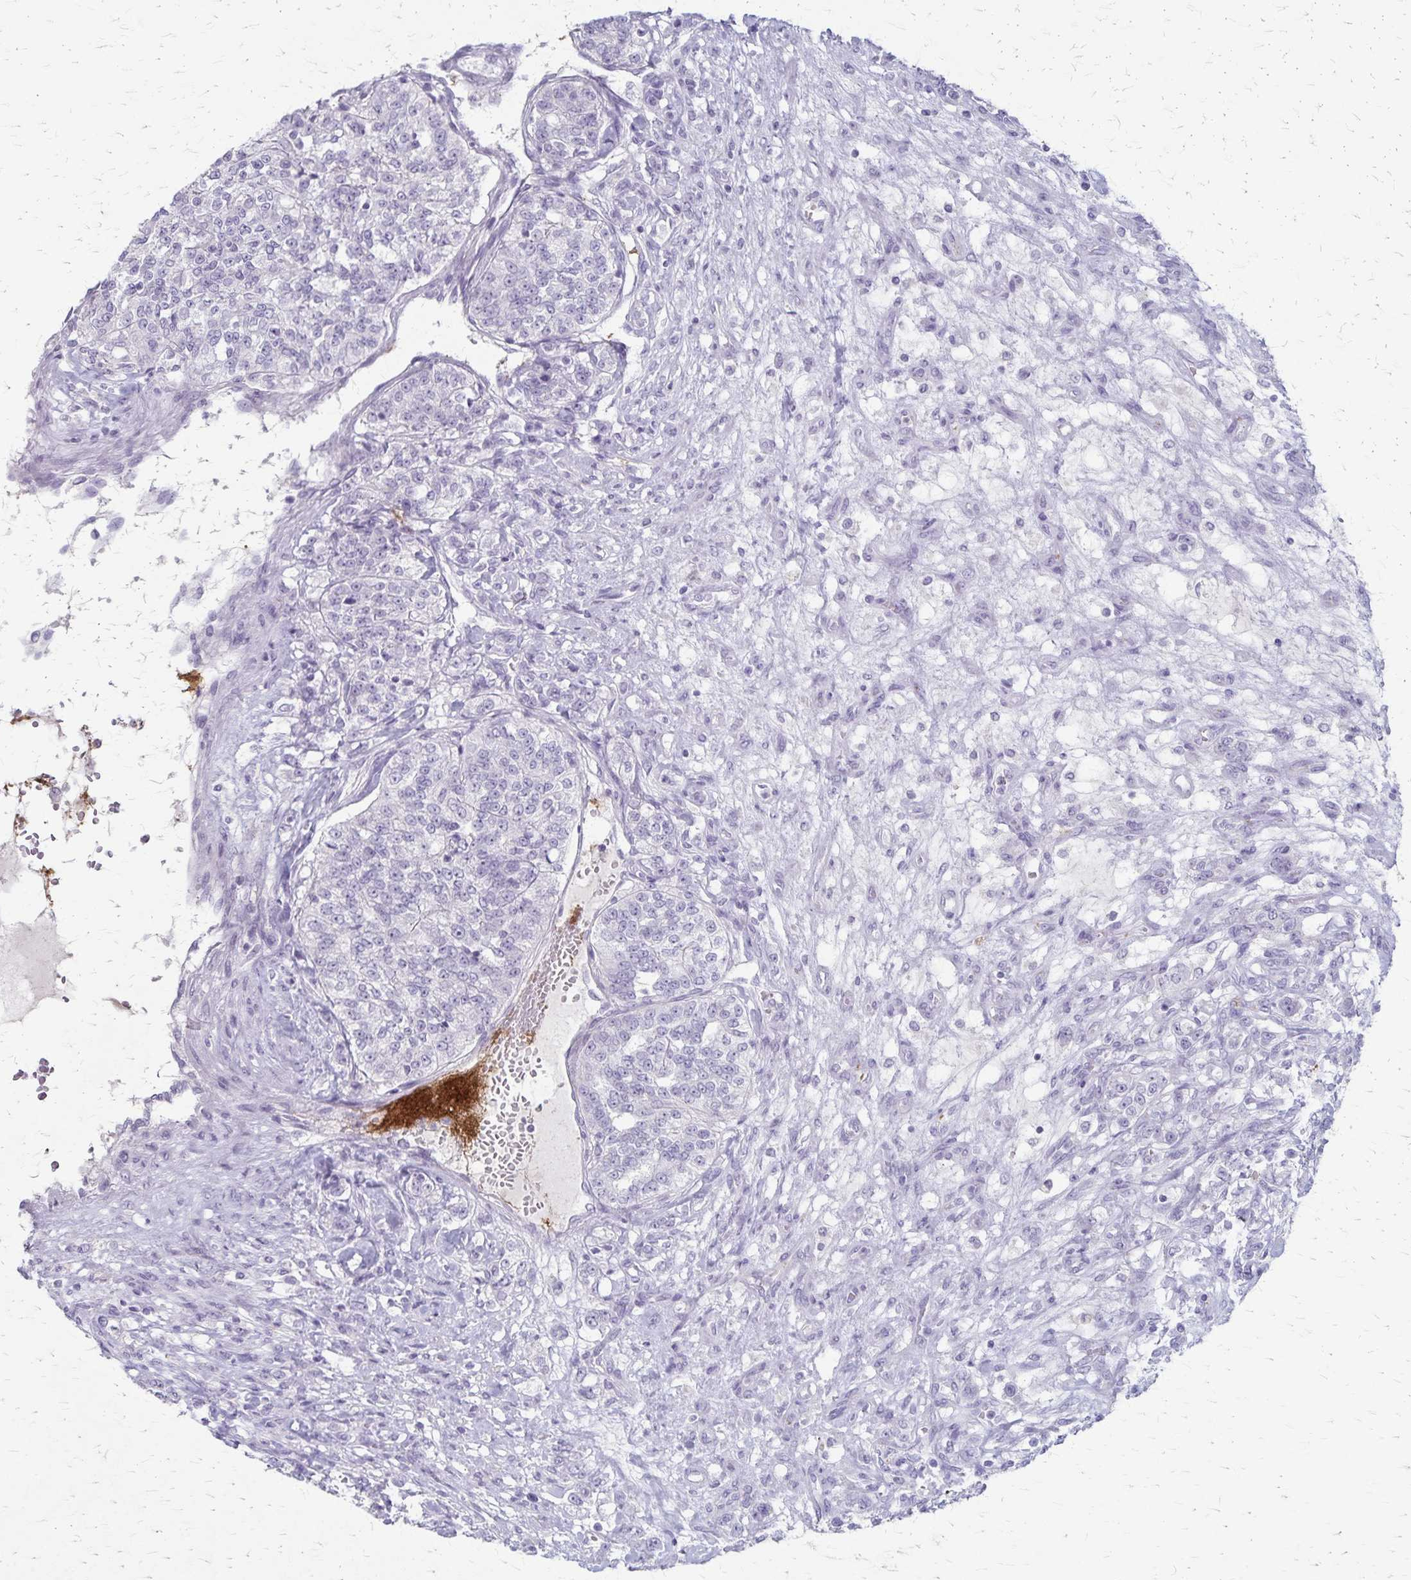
{"staining": {"intensity": "negative", "quantity": "none", "location": "none"}, "tissue": "renal cancer", "cell_type": "Tumor cells", "image_type": "cancer", "snomed": [{"axis": "morphology", "description": "Adenocarcinoma, NOS"}, {"axis": "topography", "description": "Kidney"}], "caption": "Tumor cells show no significant protein expression in renal adenocarcinoma.", "gene": "RASL10B", "patient": {"sex": "female", "age": 63}}